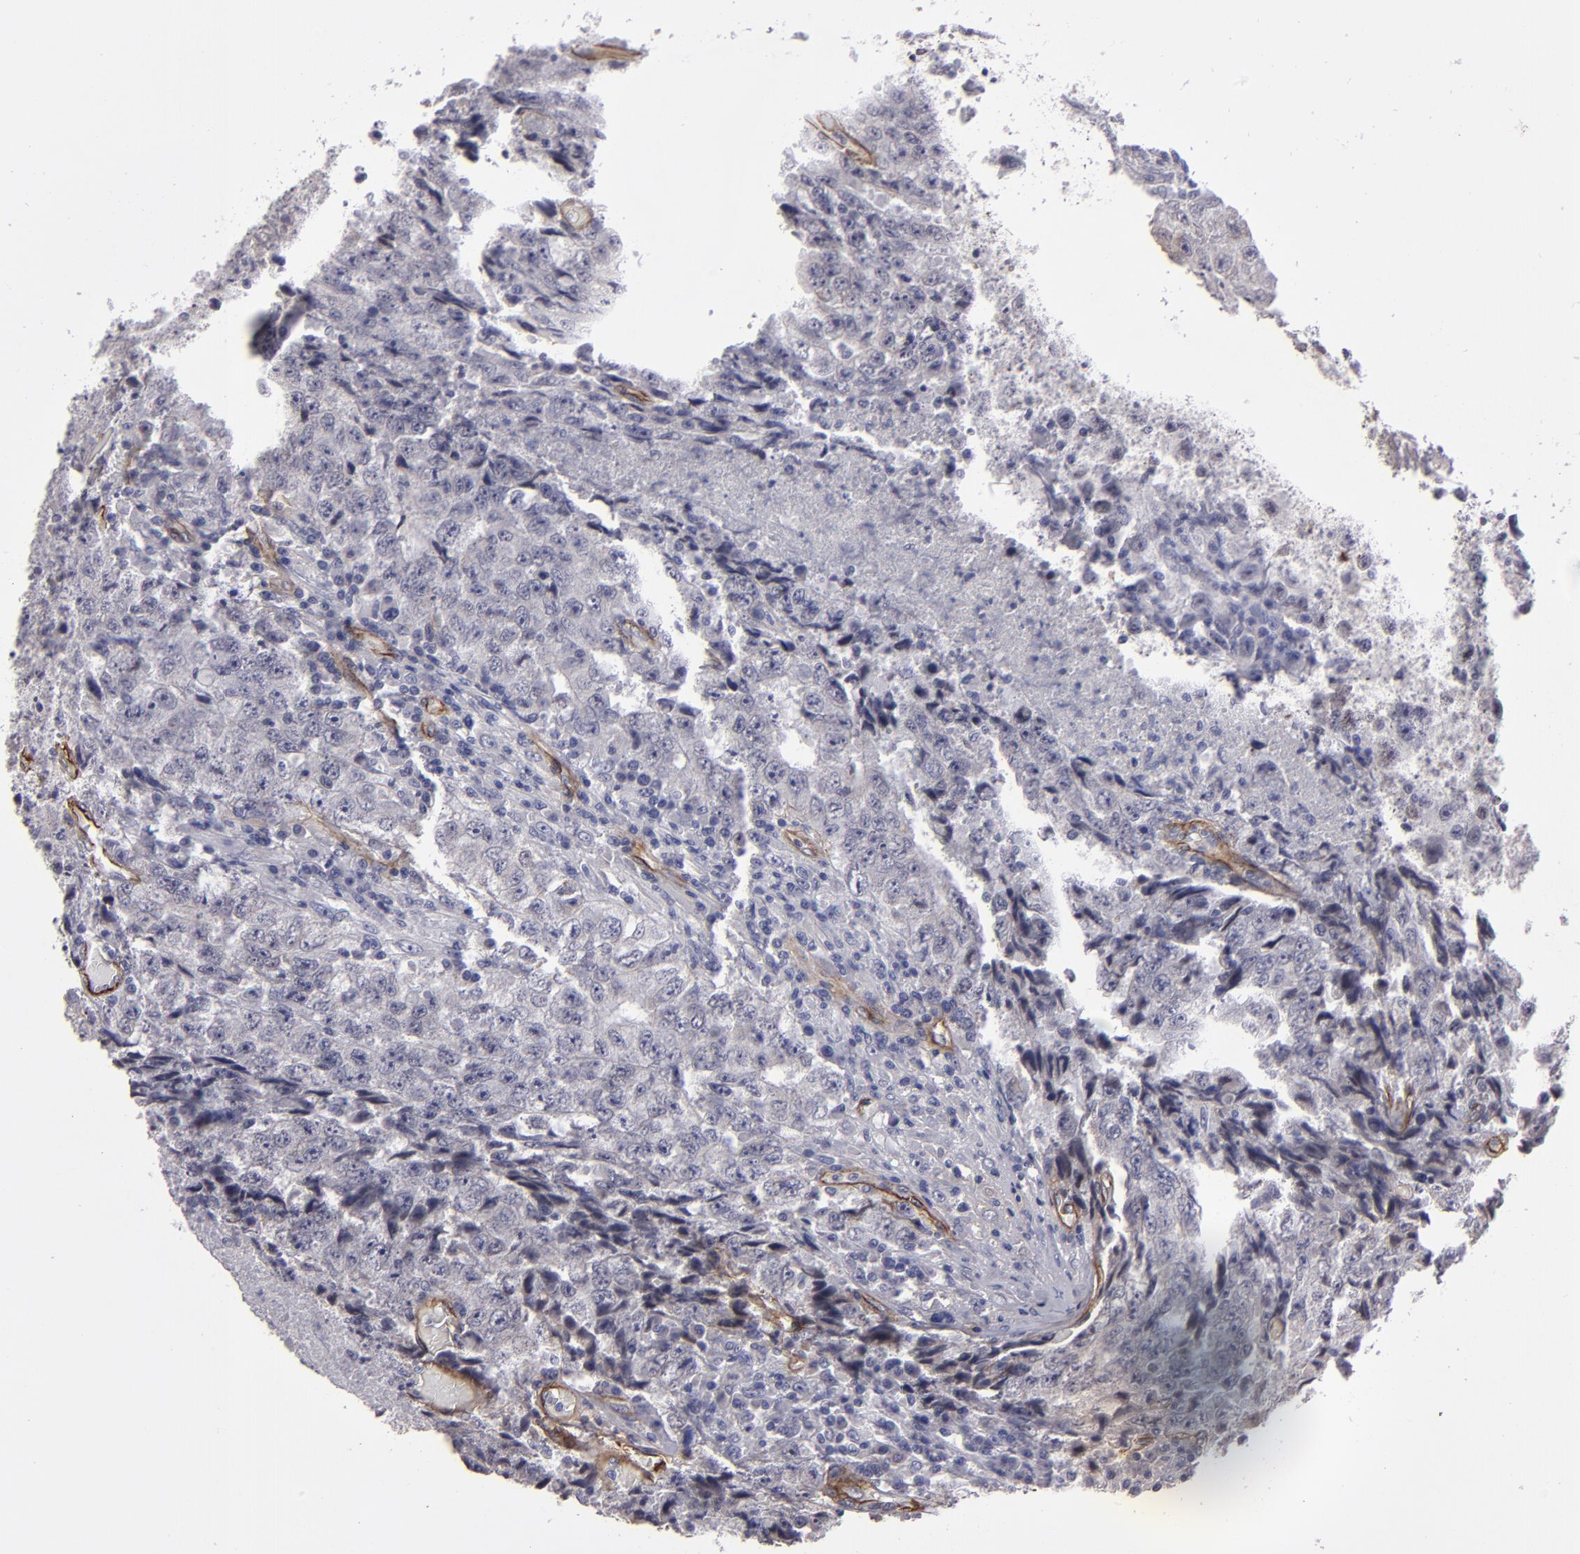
{"staining": {"intensity": "negative", "quantity": "none", "location": "none"}, "tissue": "testis cancer", "cell_type": "Tumor cells", "image_type": "cancer", "snomed": [{"axis": "morphology", "description": "Necrosis, NOS"}, {"axis": "morphology", "description": "Carcinoma, Embryonal, NOS"}, {"axis": "topography", "description": "Testis"}], "caption": "Immunohistochemistry (IHC) histopathology image of neoplastic tissue: testis cancer stained with DAB (3,3'-diaminobenzidine) demonstrates no significant protein positivity in tumor cells.", "gene": "ZNF175", "patient": {"sex": "male", "age": 19}}